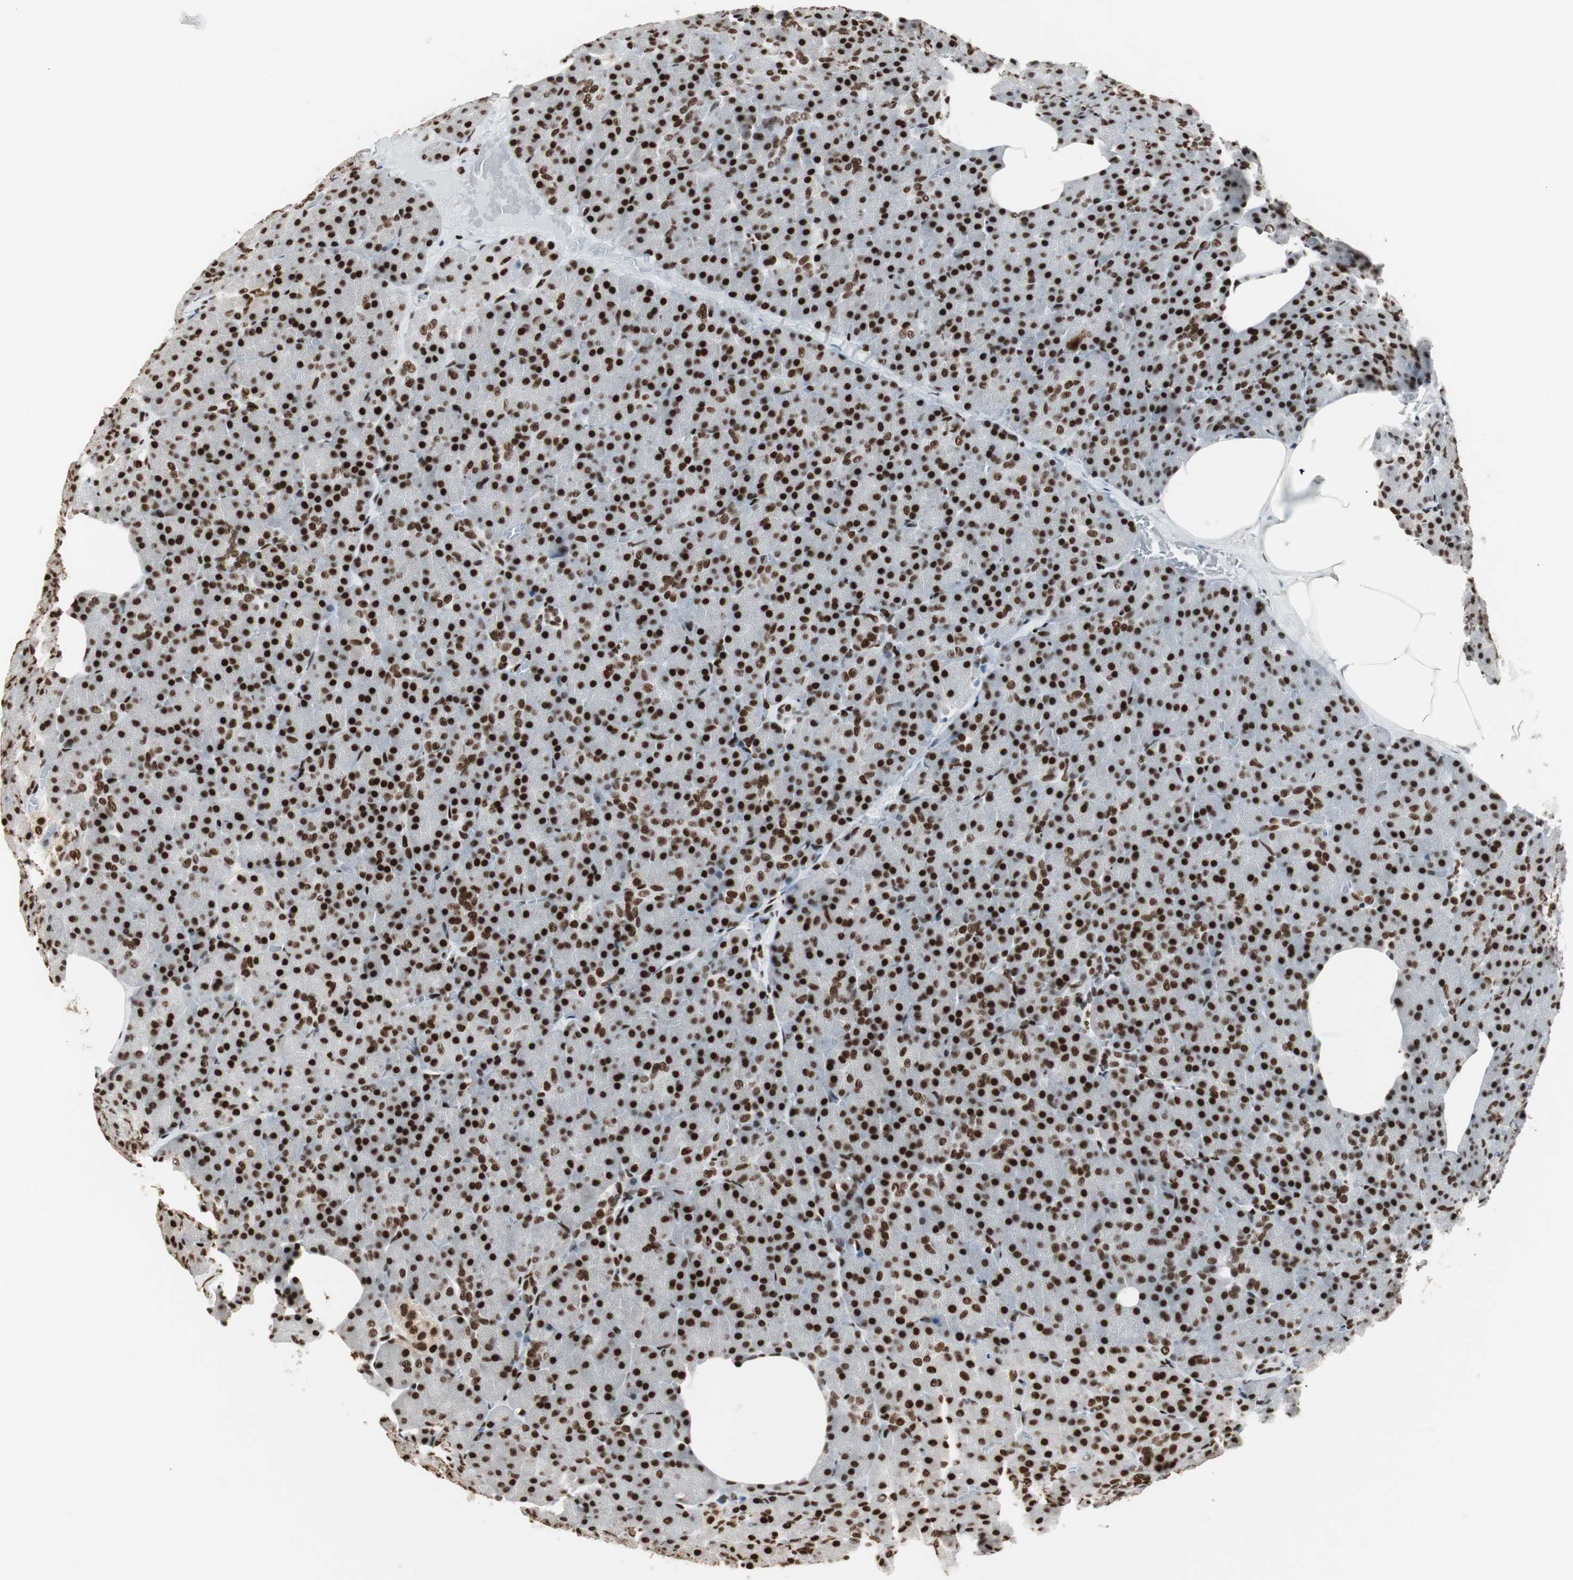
{"staining": {"intensity": "strong", "quantity": ">75%", "location": "nuclear"}, "tissue": "pancreas", "cell_type": "Exocrine glandular cells", "image_type": "normal", "snomed": [{"axis": "morphology", "description": "Normal tissue, NOS"}, {"axis": "topography", "description": "Pancreas"}], "caption": "The immunohistochemical stain labels strong nuclear positivity in exocrine glandular cells of normal pancreas. The staining was performed using DAB (3,3'-diaminobenzidine), with brown indicating positive protein expression. Nuclei are stained blue with hematoxylin.", "gene": "MTA2", "patient": {"sex": "female", "age": 35}}